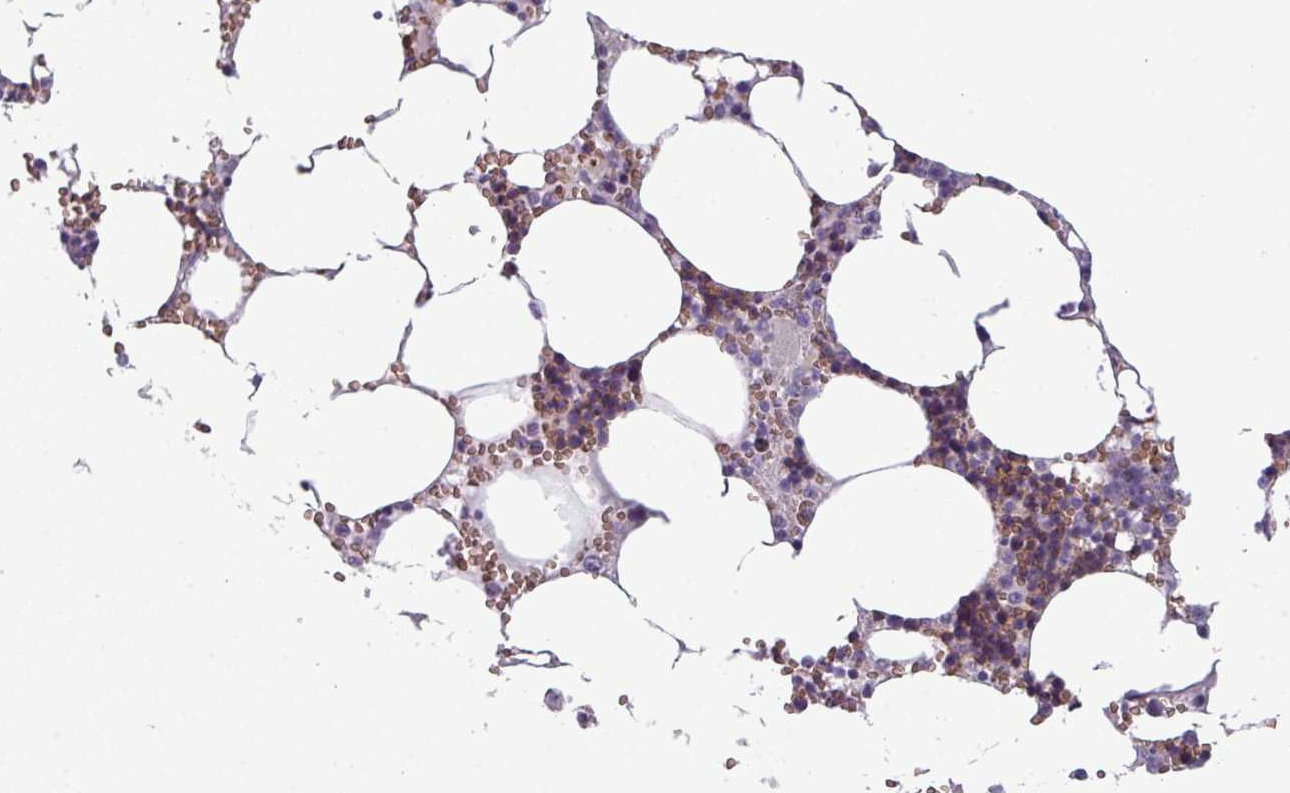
{"staining": {"intensity": "negative", "quantity": "none", "location": "none"}, "tissue": "bone marrow", "cell_type": "Hematopoietic cells", "image_type": "normal", "snomed": [{"axis": "morphology", "description": "Normal tissue, NOS"}, {"axis": "topography", "description": "Bone marrow"}], "caption": "Image shows no significant protein positivity in hematopoietic cells of unremarkable bone marrow. (IHC, brightfield microscopy, high magnification).", "gene": "AREL1", "patient": {"sex": "male", "age": 54}}